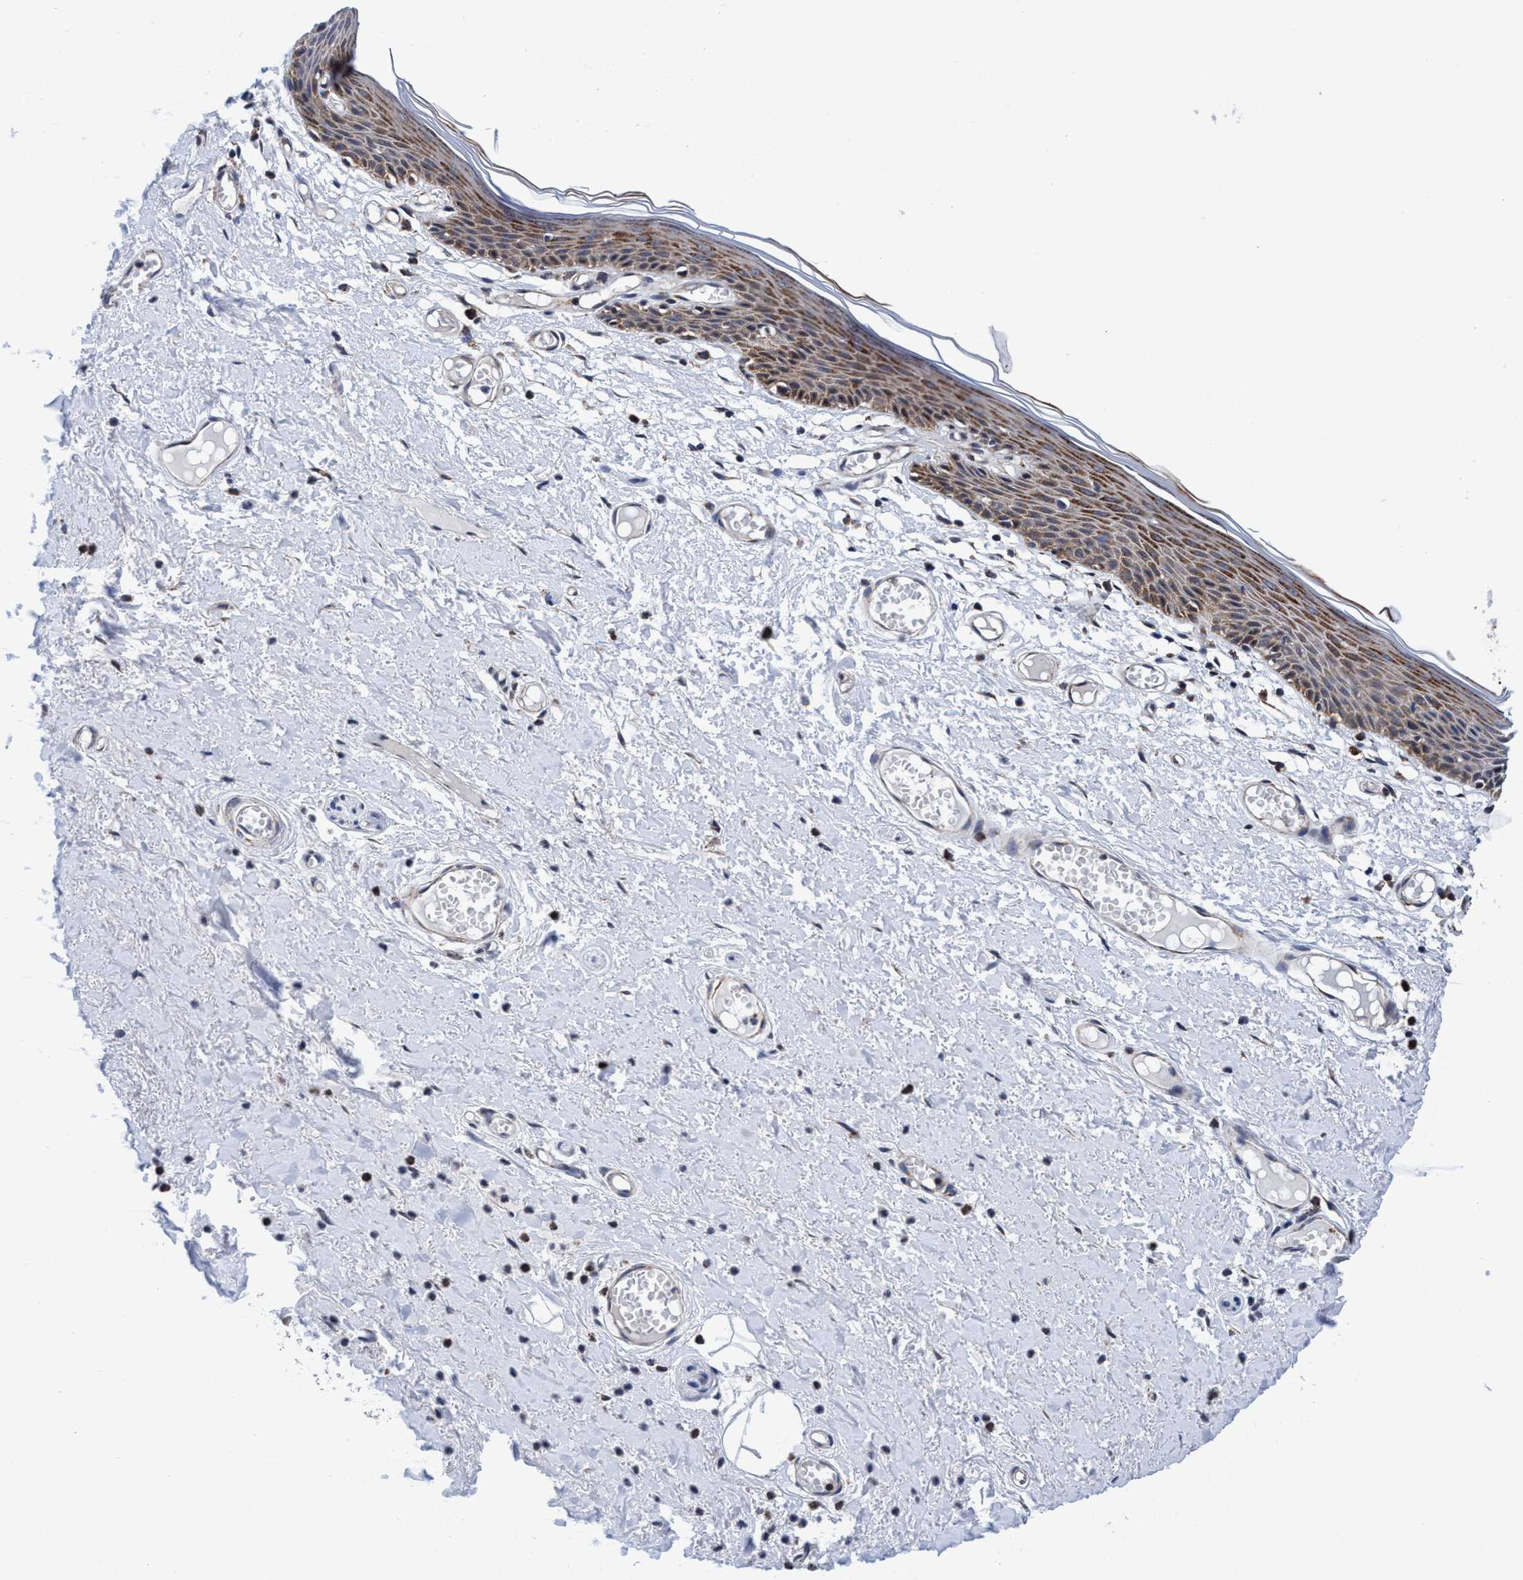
{"staining": {"intensity": "moderate", "quantity": ">75%", "location": "cytoplasmic/membranous"}, "tissue": "skin", "cell_type": "Epidermal cells", "image_type": "normal", "snomed": [{"axis": "morphology", "description": "Normal tissue, NOS"}, {"axis": "topography", "description": "Vulva"}], "caption": "This photomicrograph exhibits normal skin stained with immunohistochemistry (IHC) to label a protein in brown. The cytoplasmic/membranous of epidermal cells show moderate positivity for the protein. Nuclei are counter-stained blue.", "gene": "AGAP2", "patient": {"sex": "female", "age": 54}}